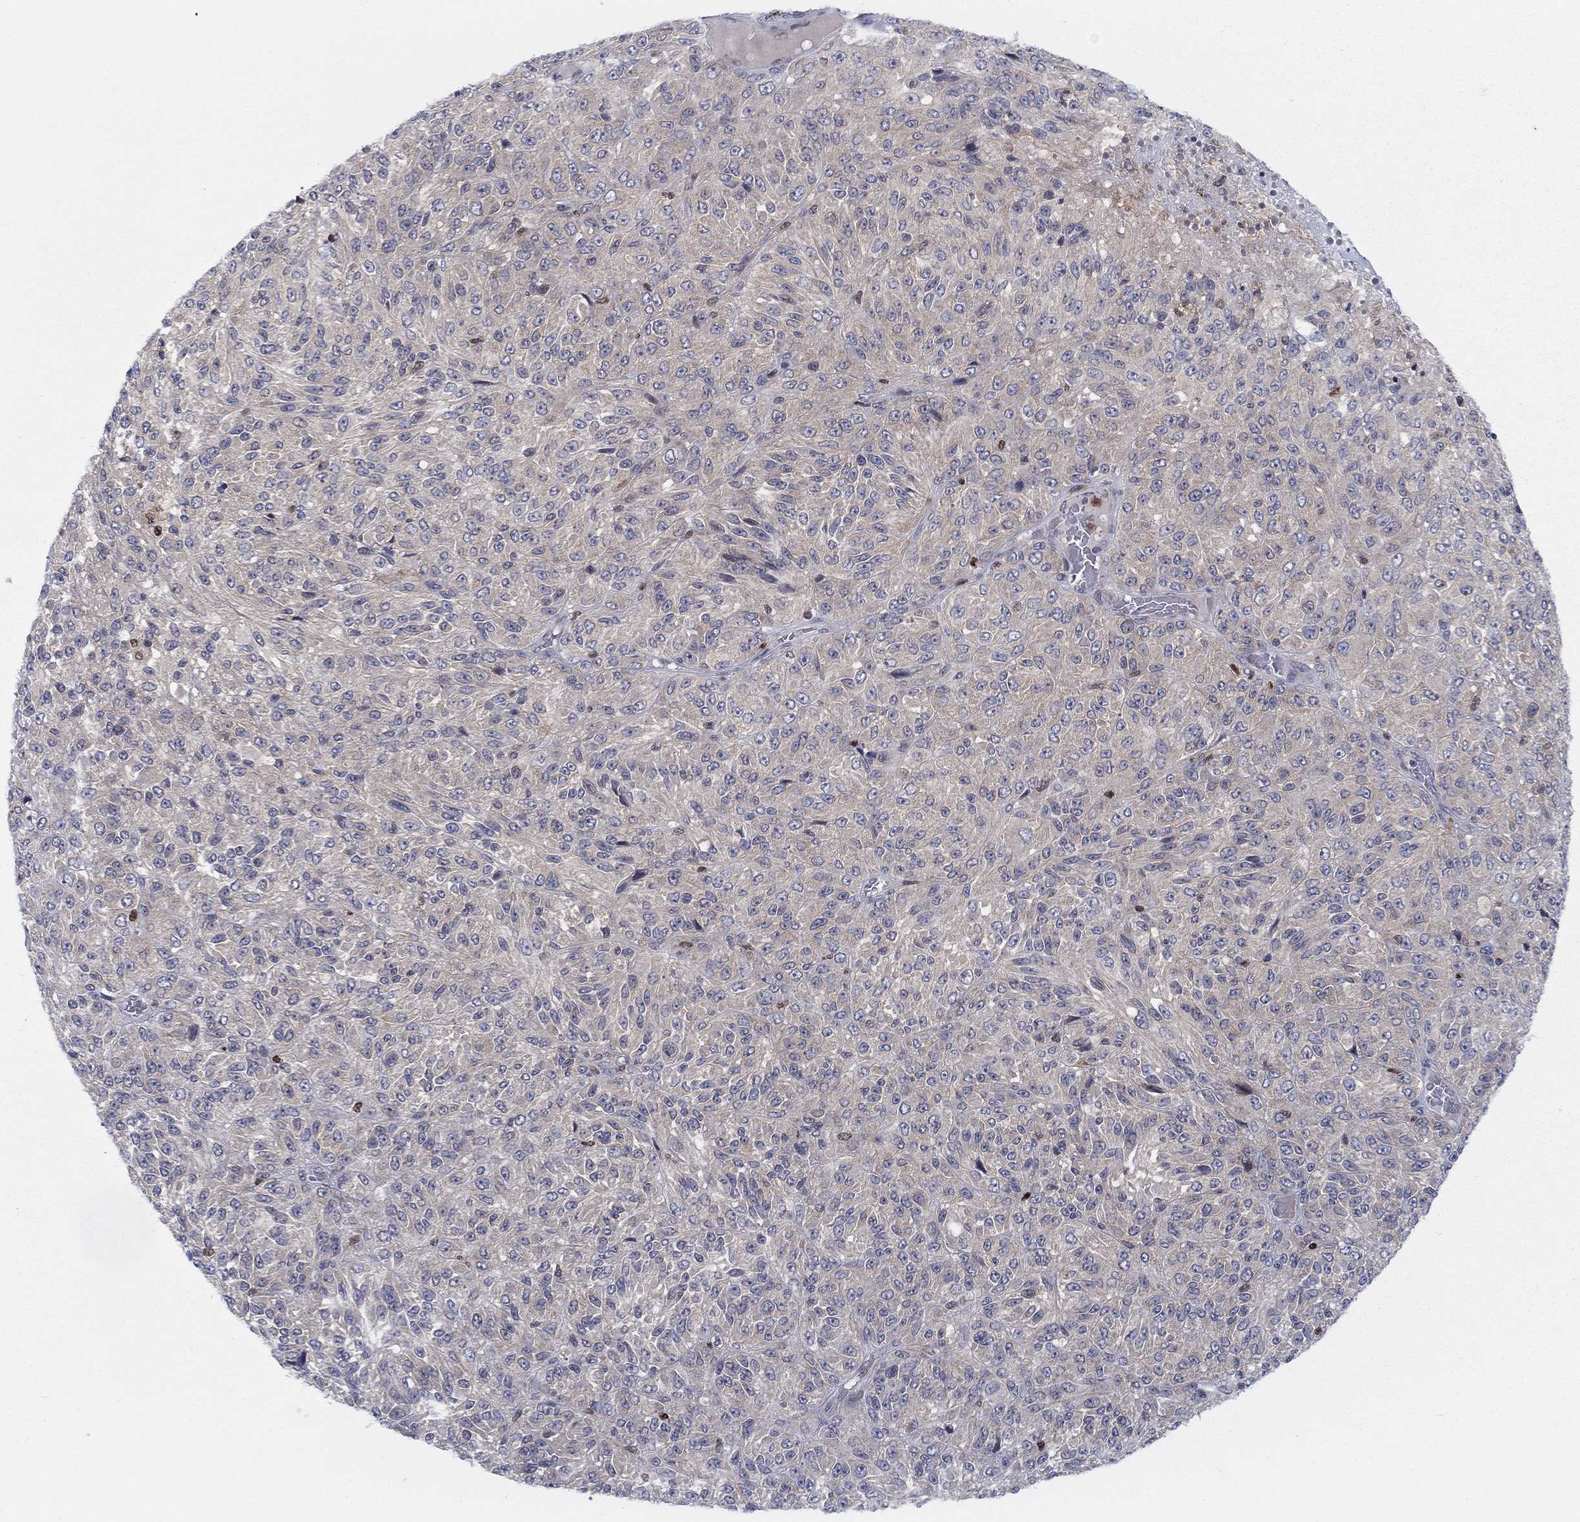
{"staining": {"intensity": "negative", "quantity": "none", "location": "none"}, "tissue": "melanoma", "cell_type": "Tumor cells", "image_type": "cancer", "snomed": [{"axis": "morphology", "description": "Malignant melanoma, Metastatic site"}, {"axis": "topography", "description": "Brain"}], "caption": "The histopathology image displays no staining of tumor cells in malignant melanoma (metastatic site).", "gene": "ZNHIT3", "patient": {"sex": "female", "age": 56}}